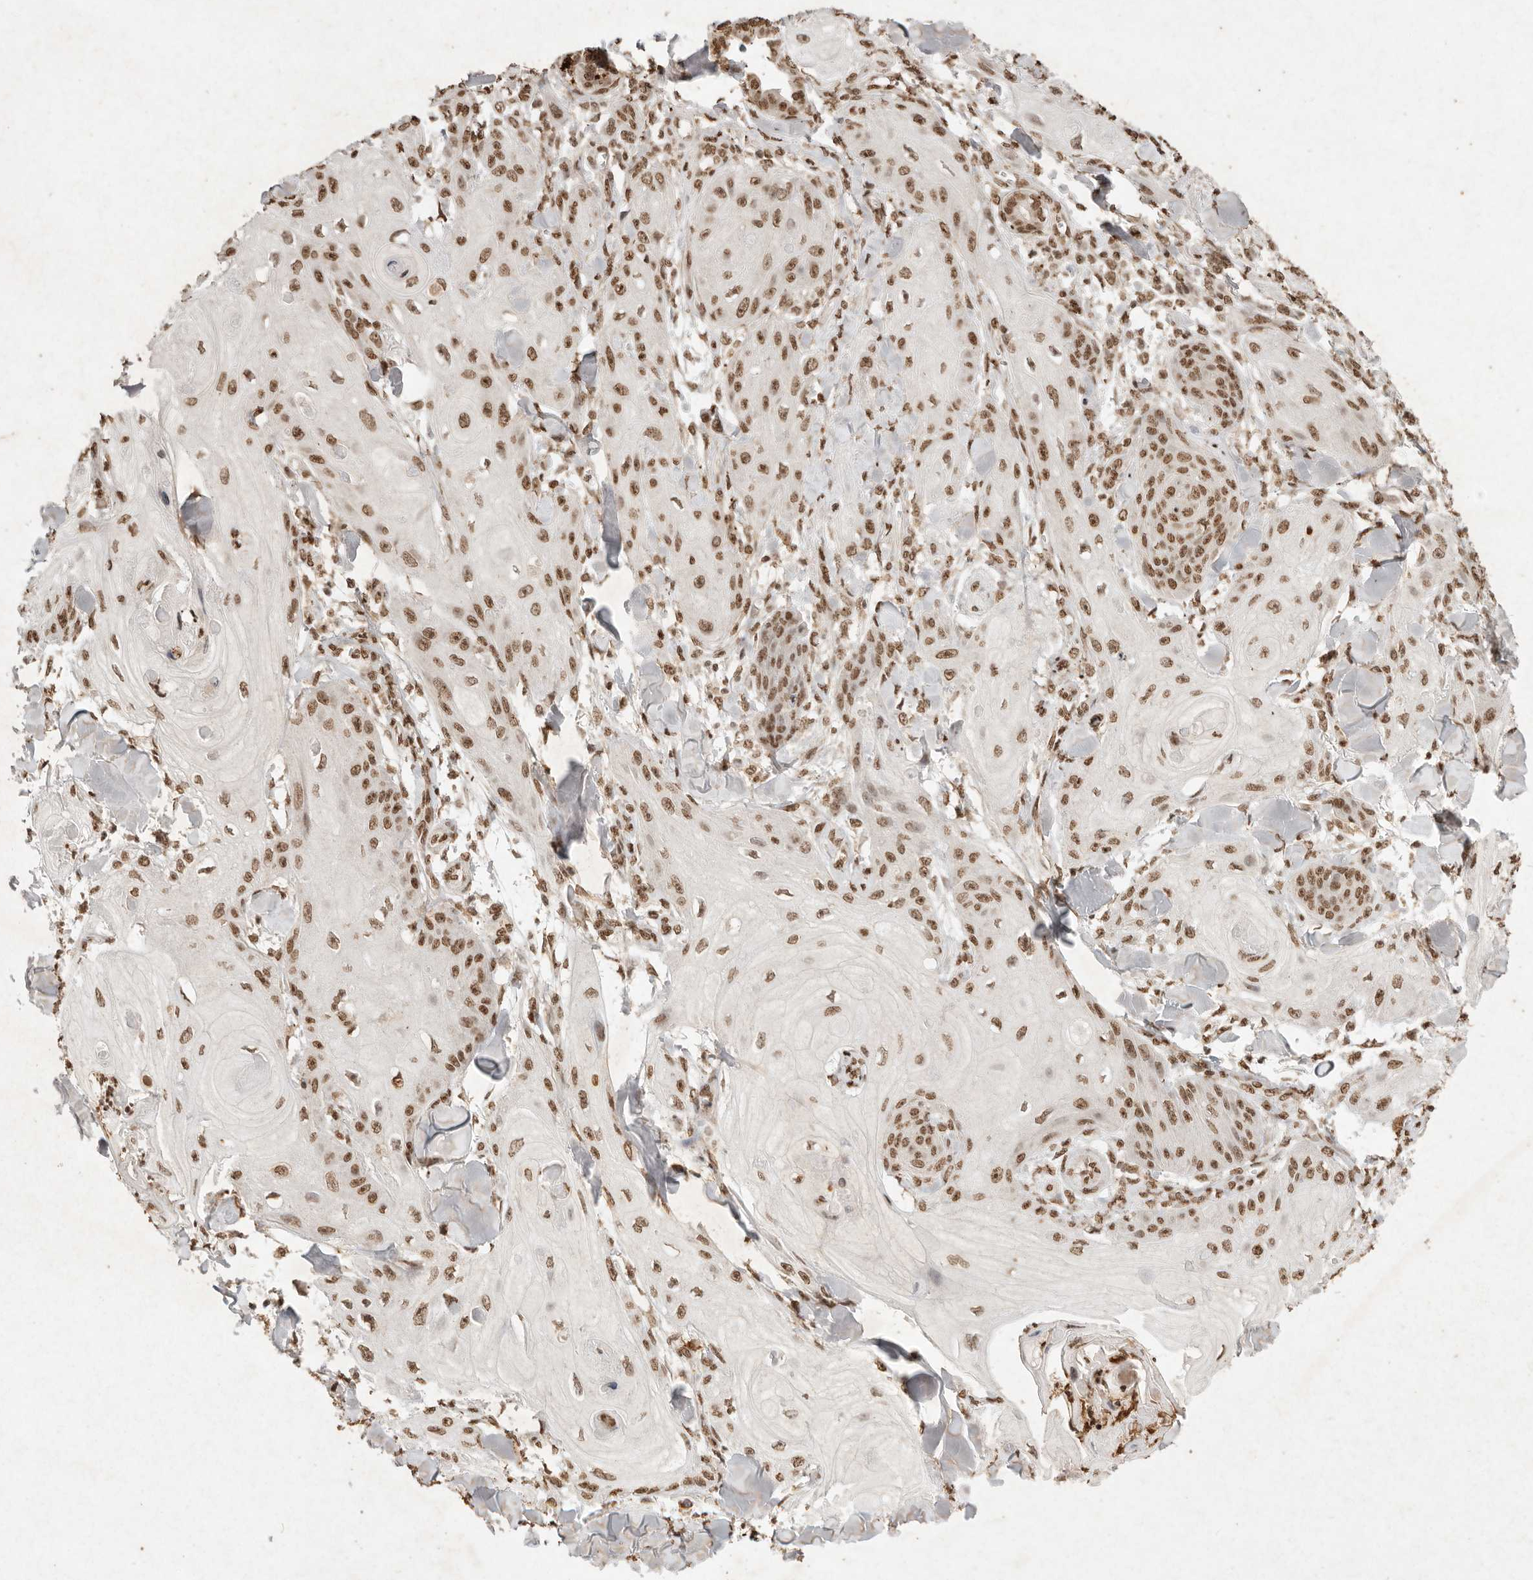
{"staining": {"intensity": "moderate", "quantity": ">75%", "location": "nuclear"}, "tissue": "skin cancer", "cell_type": "Tumor cells", "image_type": "cancer", "snomed": [{"axis": "morphology", "description": "Squamous cell carcinoma, NOS"}, {"axis": "topography", "description": "Skin"}], "caption": "A micrograph showing moderate nuclear expression in approximately >75% of tumor cells in skin cancer, as visualized by brown immunohistochemical staining.", "gene": "NKX3-2", "patient": {"sex": "male", "age": 74}}